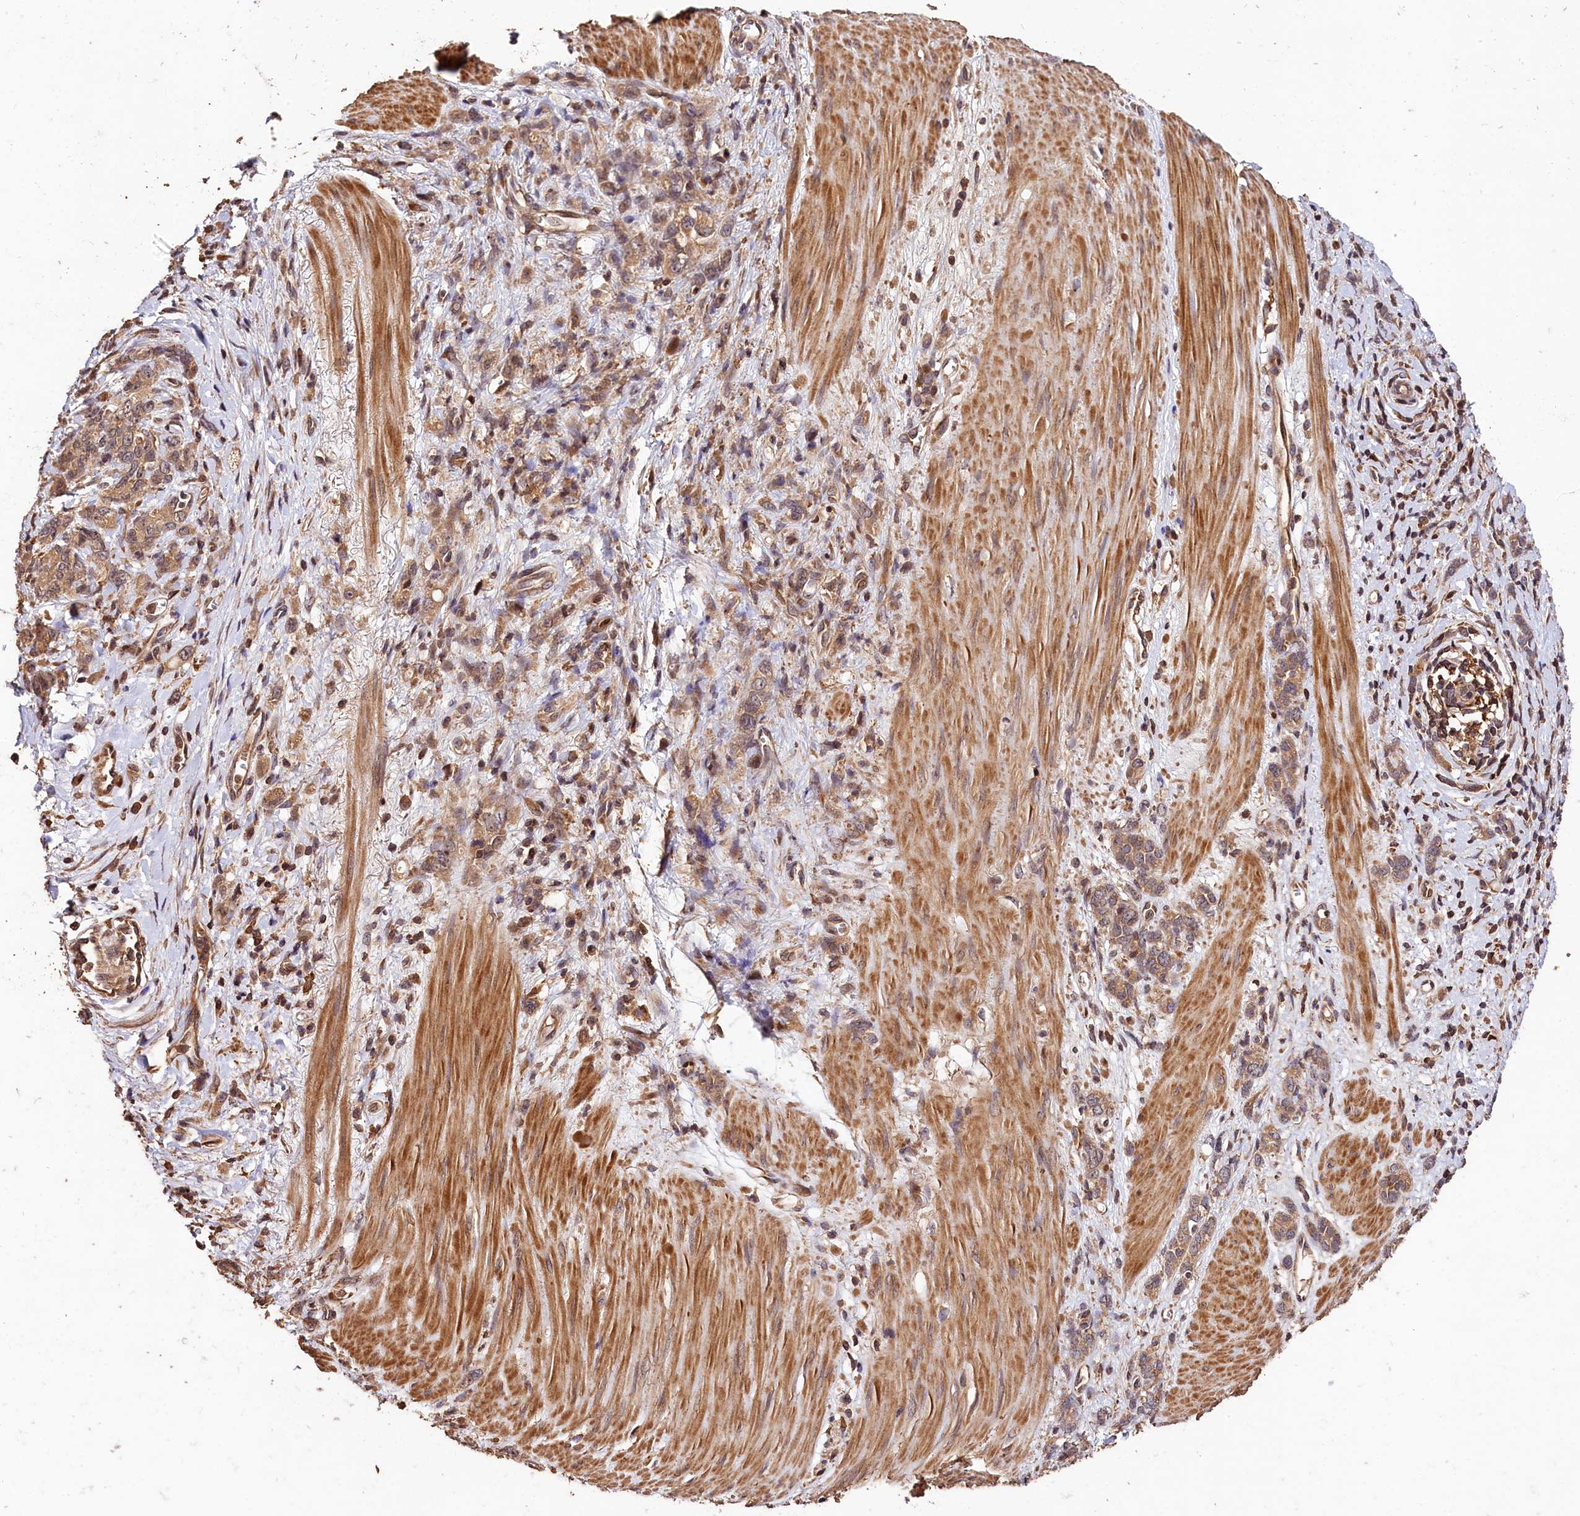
{"staining": {"intensity": "weak", "quantity": ">75%", "location": "cytoplasmic/membranous"}, "tissue": "stomach cancer", "cell_type": "Tumor cells", "image_type": "cancer", "snomed": [{"axis": "morphology", "description": "Adenocarcinoma, NOS"}, {"axis": "topography", "description": "Stomach"}], "caption": "A low amount of weak cytoplasmic/membranous expression is appreciated in about >75% of tumor cells in stomach adenocarcinoma tissue.", "gene": "KPTN", "patient": {"sex": "female", "age": 76}}